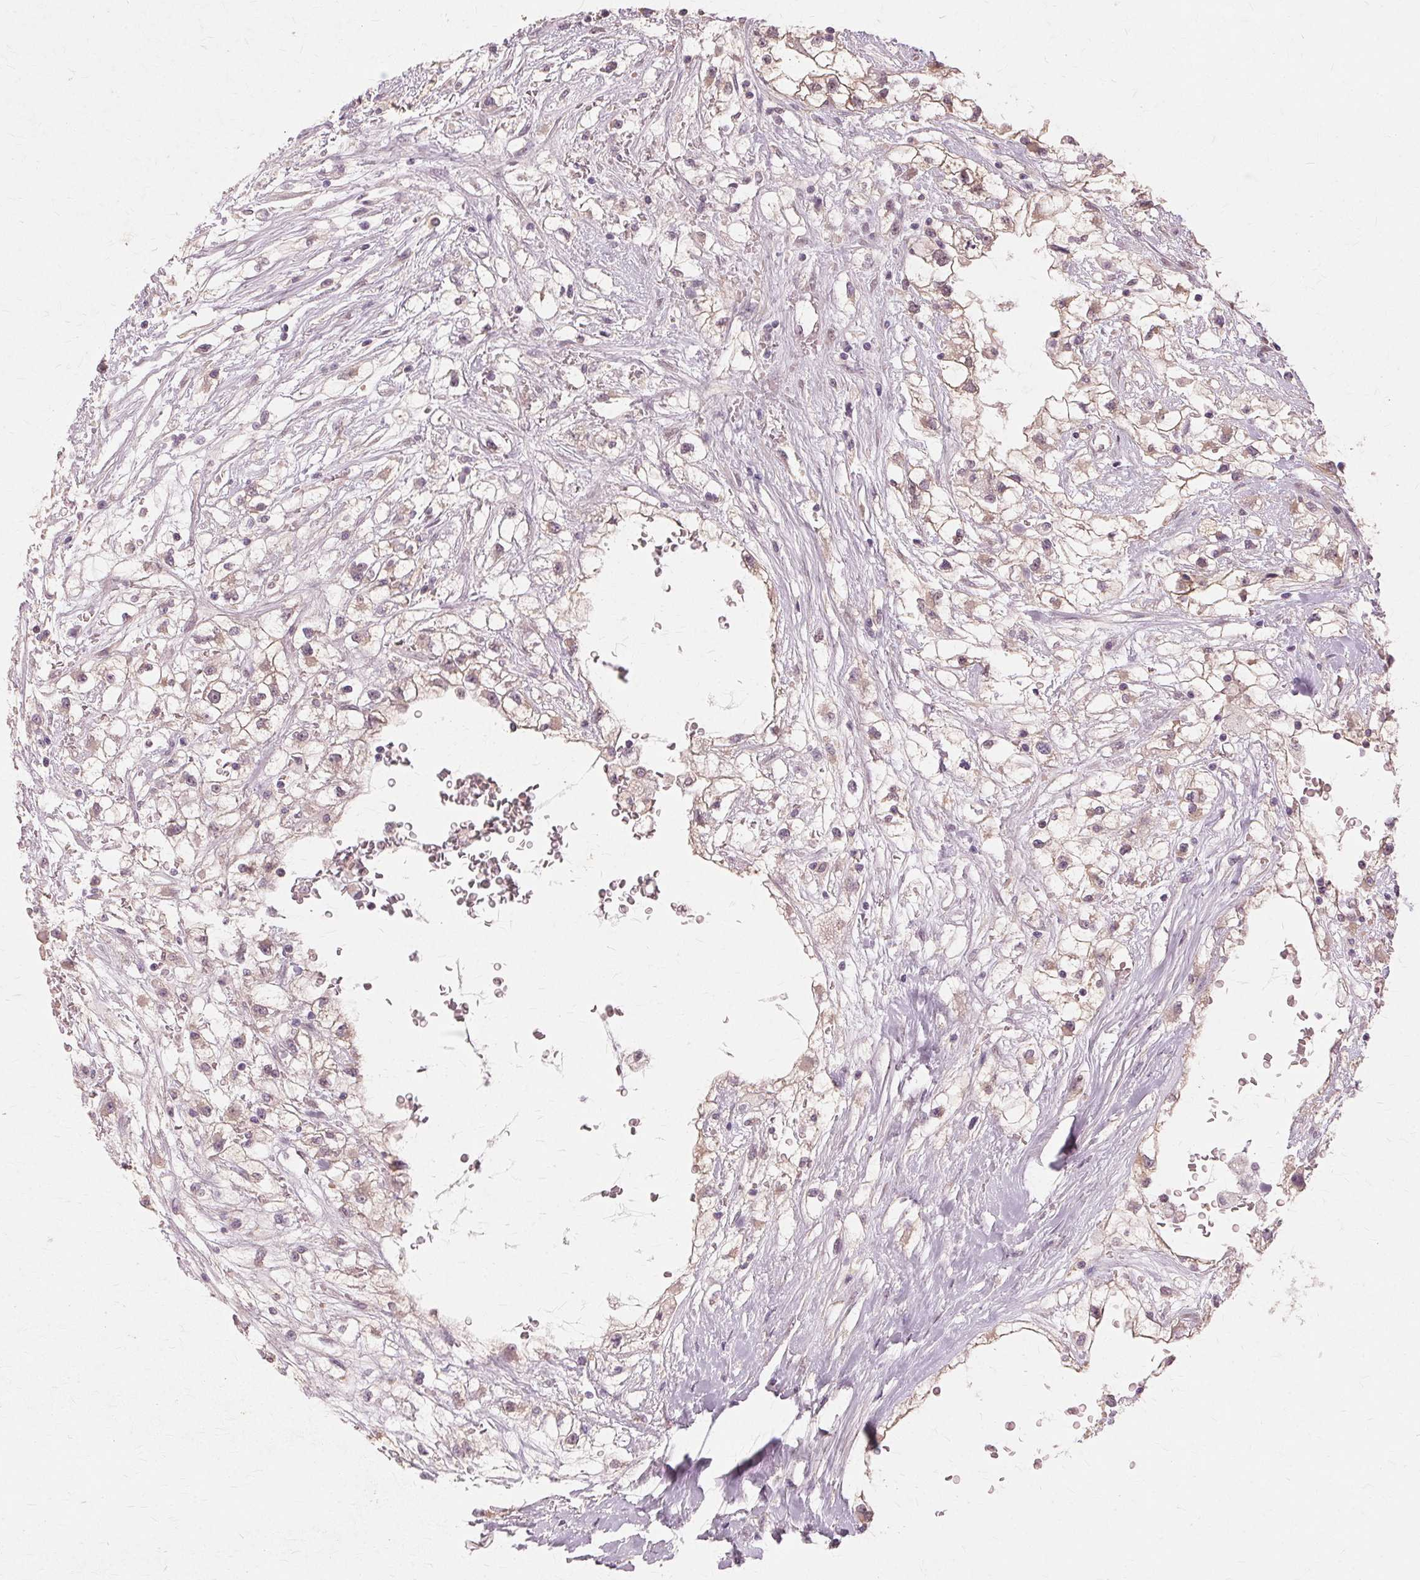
{"staining": {"intensity": "weak", "quantity": "<25%", "location": "cytoplasmic/membranous"}, "tissue": "renal cancer", "cell_type": "Tumor cells", "image_type": "cancer", "snomed": [{"axis": "morphology", "description": "Adenocarcinoma, NOS"}, {"axis": "topography", "description": "Kidney"}], "caption": "High power microscopy image of an immunohistochemistry (IHC) photomicrograph of renal cancer (adenocarcinoma), revealing no significant expression in tumor cells.", "gene": "PRMT5", "patient": {"sex": "male", "age": 59}}